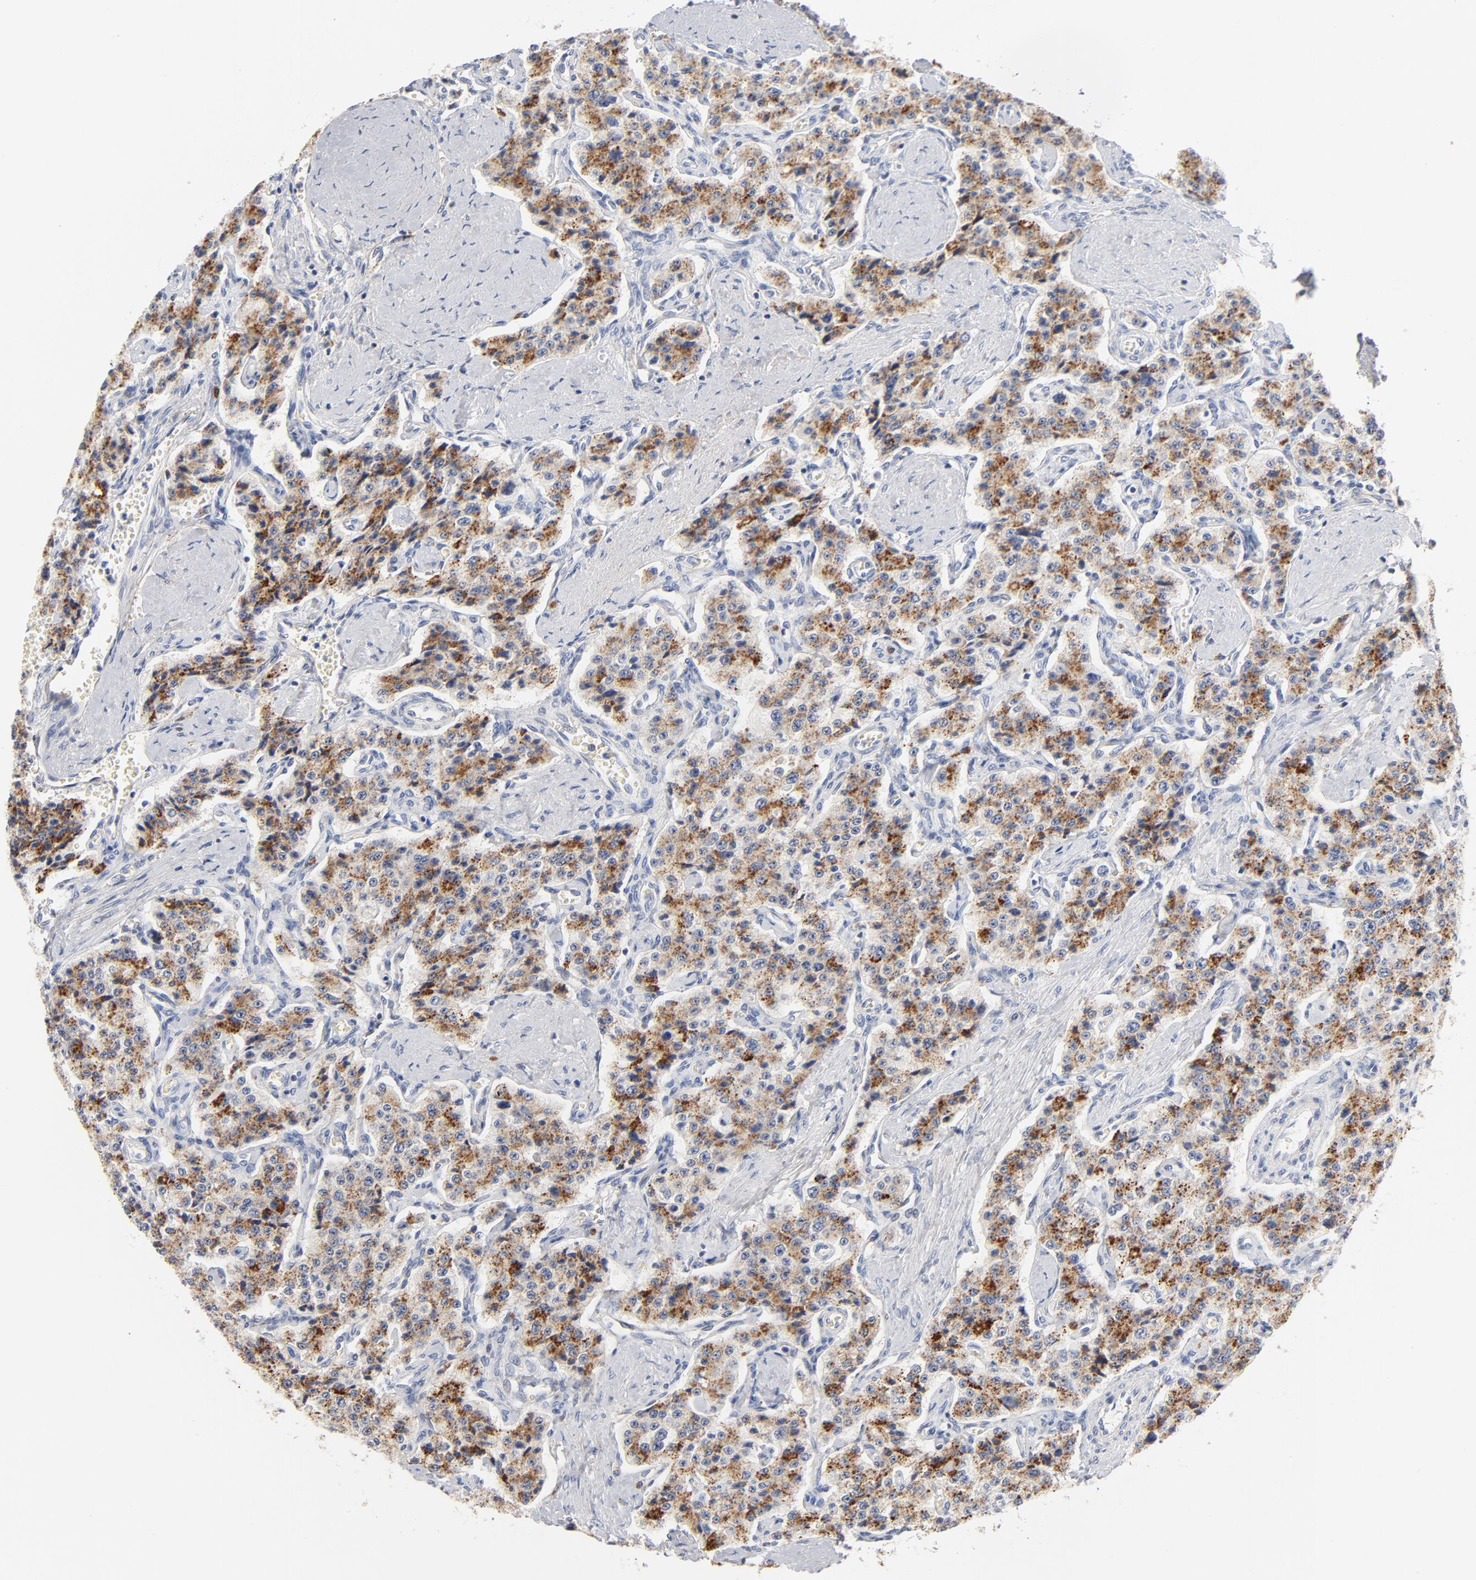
{"staining": {"intensity": "moderate", "quantity": ">75%", "location": "cytoplasmic/membranous"}, "tissue": "carcinoid", "cell_type": "Tumor cells", "image_type": "cancer", "snomed": [{"axis": "morphology", "description": "Carcinoid, malignant, NOS"}, {"axis": "topography", "description": "Small intestine"}], "caption": "Protein staining of malignant carcinoid tissue demonstrates moderate cytoplasmic/membranous expression in approximately >75% of tumor cells. (IHC, brightfield microscopy, high magnification).", "gene": "LTBP2", "patient": {"sex": "male", "age": 52}}